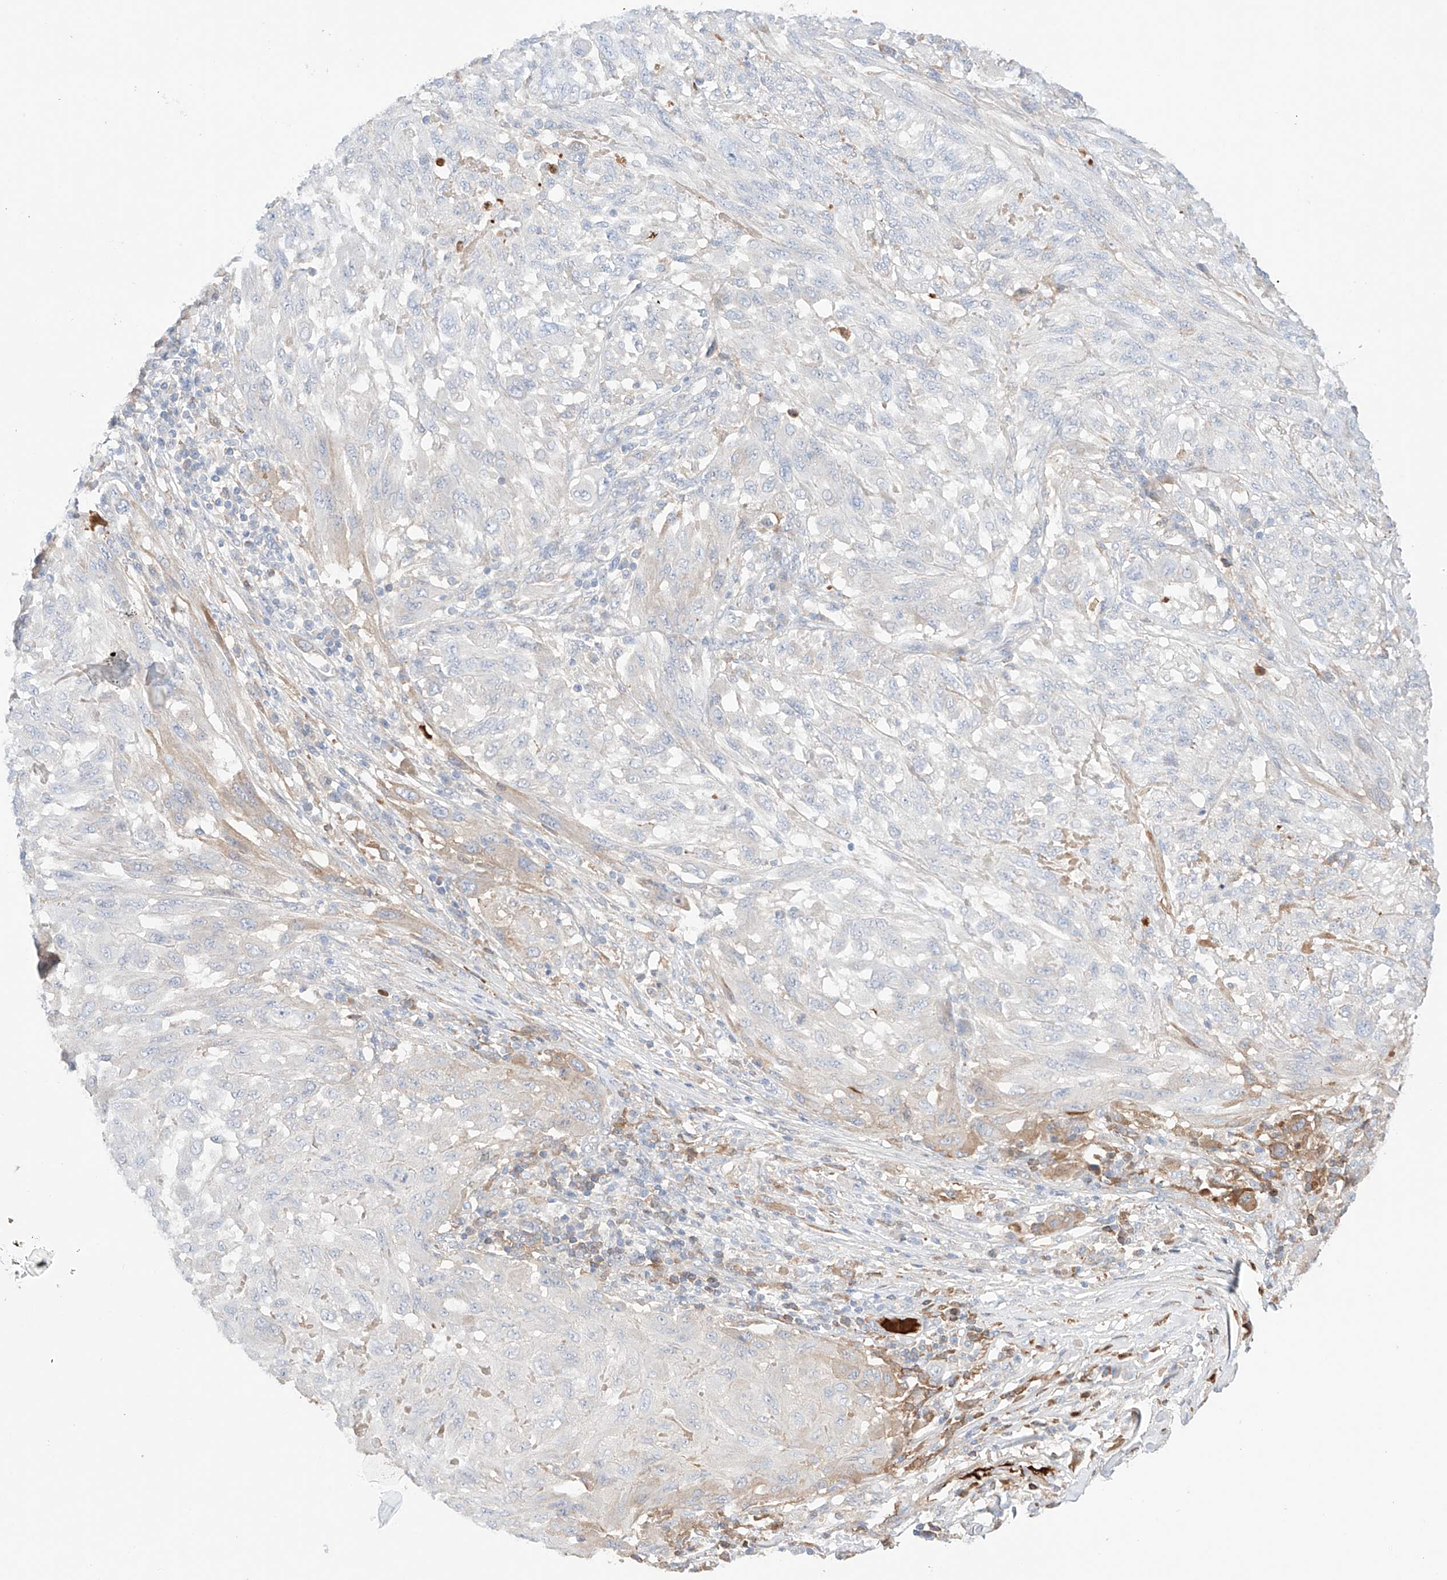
{"staining": {"intensity": "negative", "quantity": "none", "location": "none"}, "tissue": "melanoma", "cell_type": "Tumor cells", "image_type": "cancer", "snomed": [{"axis": "morphology", "description": "Malignant melanoma, NOS"}, {"axis": "topography", "description": "Skin"}], "caption": "IHC histopathology image of human malignant melanoma stained for a protein (brown), which demonstrates no staining in tumor cells.", "gene": "PGGT1B", "patient": {"sex": "female", "age": 91}}